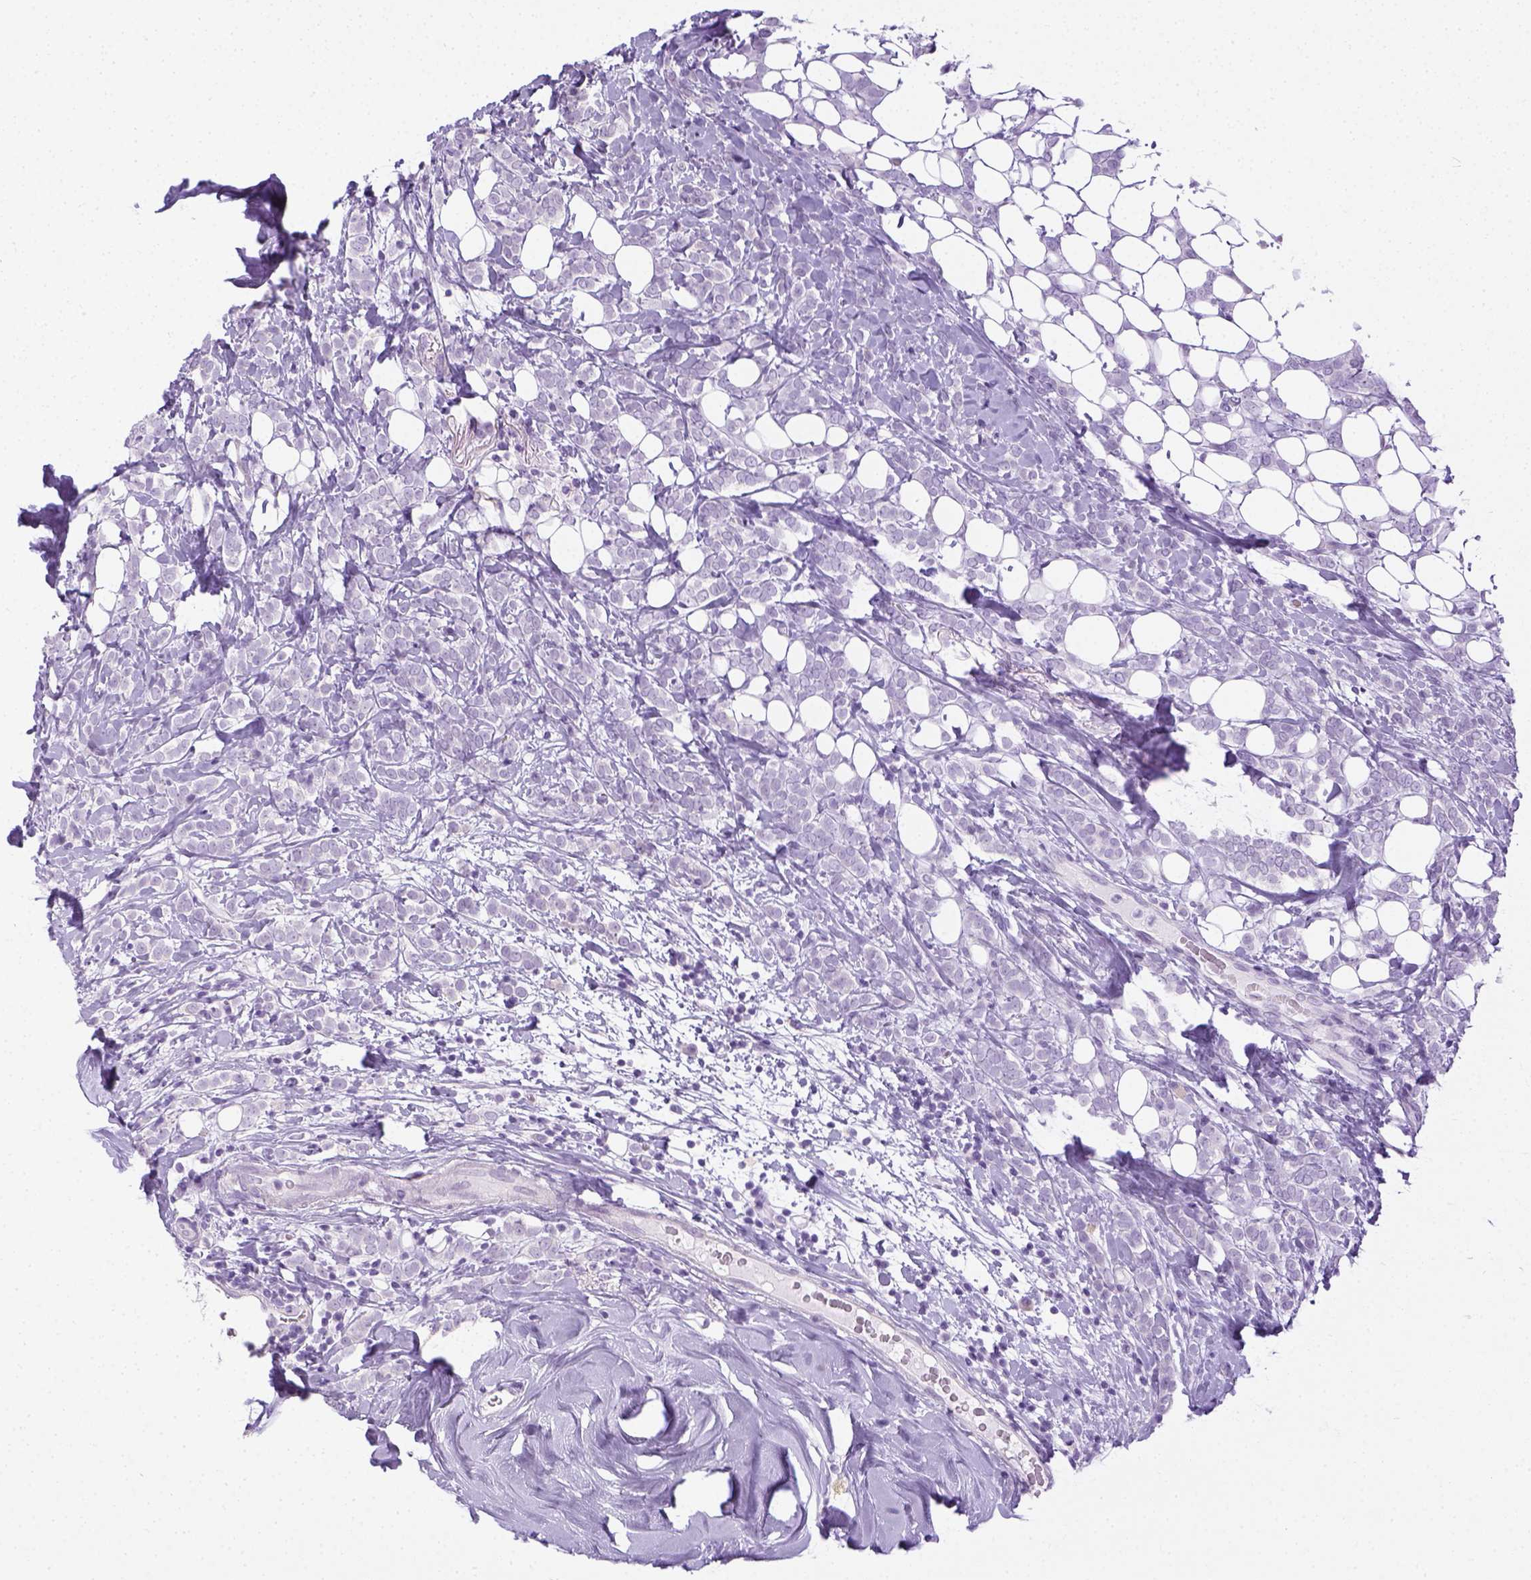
{"staining": {"intensity": "negative", "quantity": "none", "location": "none"}, "tissue": "breast cancer", "cell_type": "Tumor cells", "image_type": "cancer", "snomed": [{"axis": "morphology", "description": "Lobular carcinoma"}, {"axis": "topography", "description": "Breast"}], "caption": "This is an immunohistochemistry (IHC) histopathology image of human breast cancer. There is no staining in tumor cells.", "gene": "LGSN", "patient": {"sex": "female", "age": 49}}